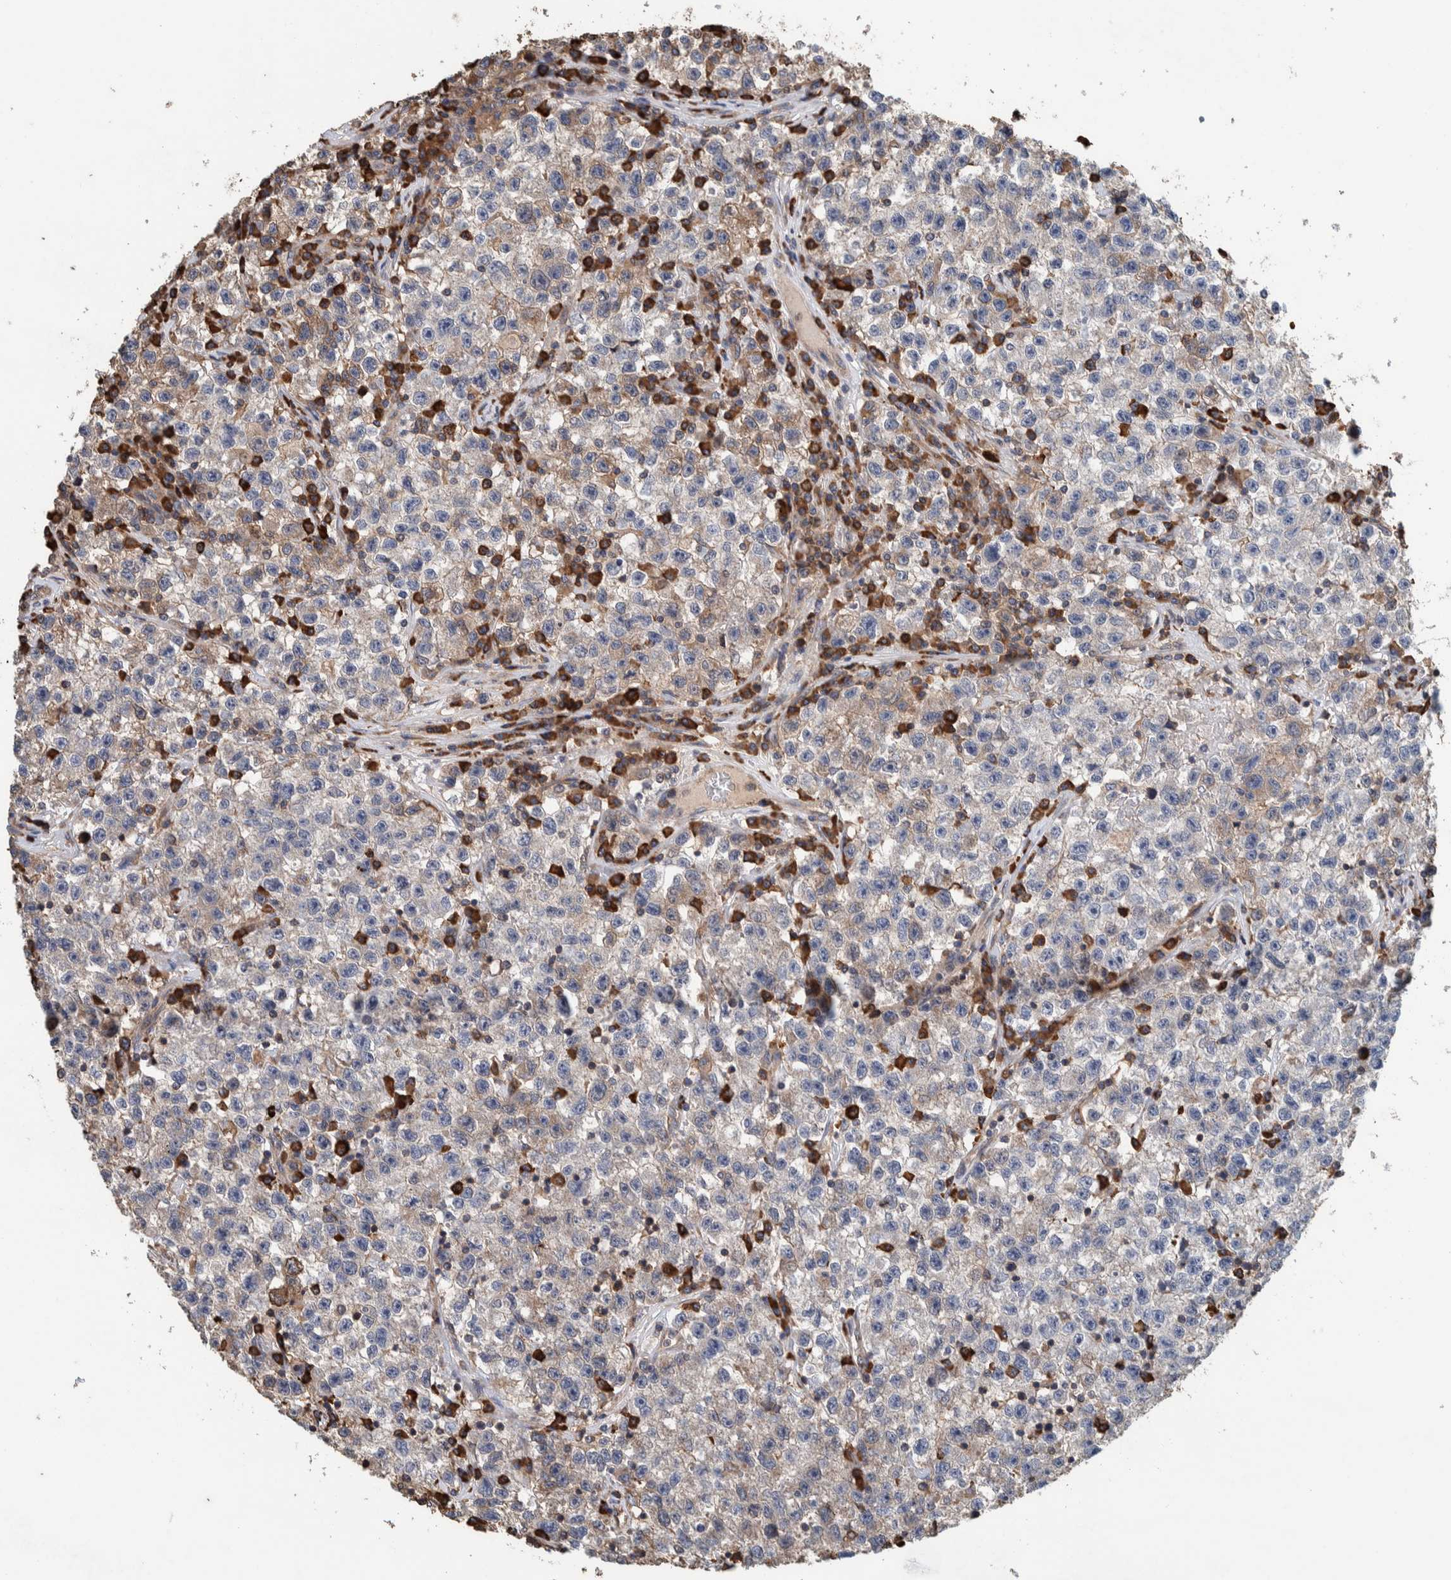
{"staining": {"intensity": "weak", "quantity": "<25%", "location": "cytoplasmic/membranous"}, "tissue": "testis cancer", "cell_type": "Tumor cells", "image_type": "cancer", "snomed": [{"axis": "morphology", "description": "Seminoma, NOS"}, {"axis": "topography", "description": "Testis"}], "caption": "Immunohistochemistry photomicrograph of human seminoma (testis) stained for a protein (brown), which reveals no staining in tumor cells.", "gene": "PLA2G3", "patient": {"sex": "male", "age": 22}}